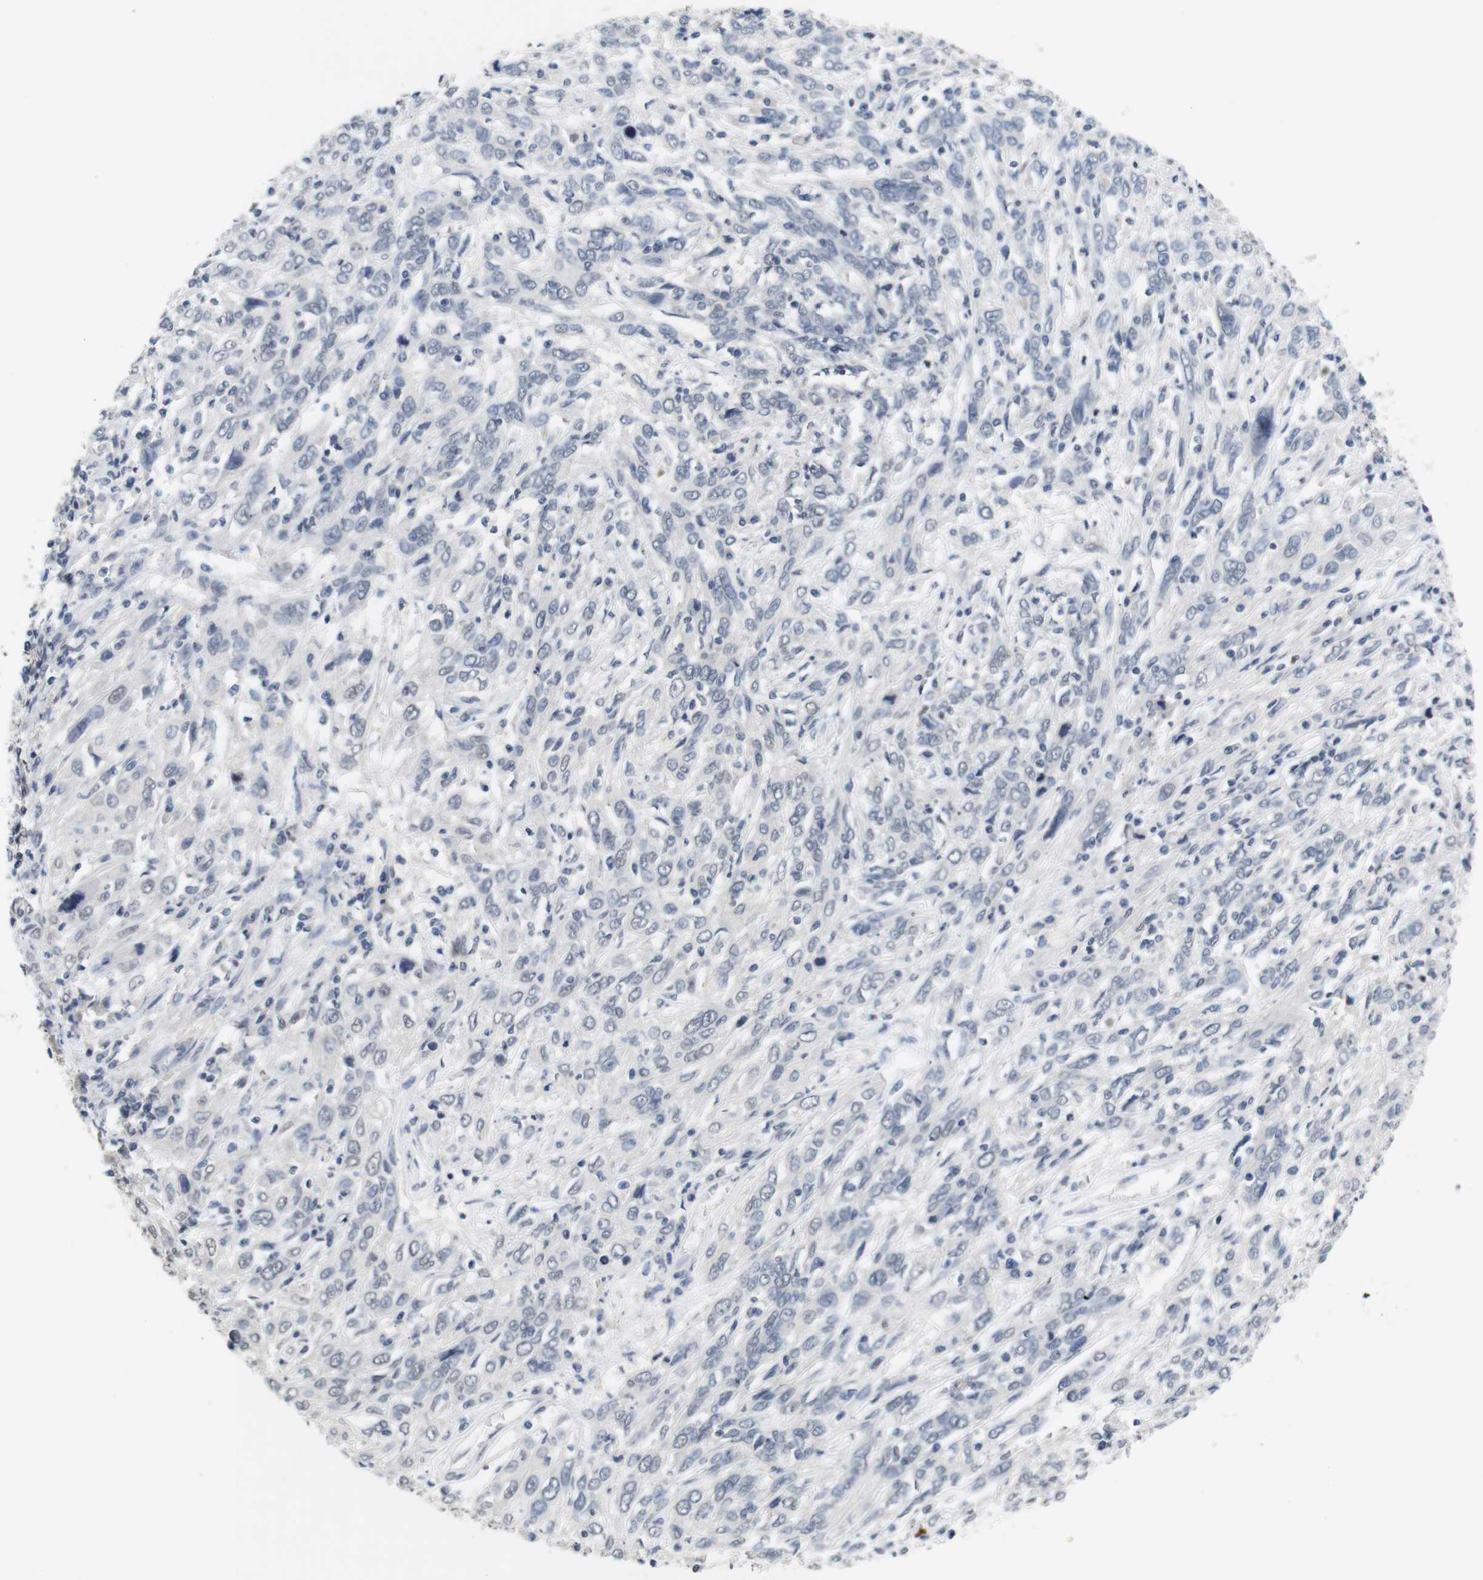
{"staining": {"intensity": "moderate", "quantity": "<25%", "location": "nuclear"}, "tissue": "cervical cancer", "cell_type": "Tumor cells", "image_type": "cancer", "snomed": [{"axis": "morphology", "description": "Squamous cell carcinoma, NOS"}, {"axis": "topography", "description": "Cervix"}], "caption": "Protein staining by immunohistochemistry demonstrates moderate nuclear staining in approximately <25% of tumor cells in cervical cancer (squamous cell carcinoma).", "gene": "SKP2", "patient": {"sex": "female", "age": 46}}